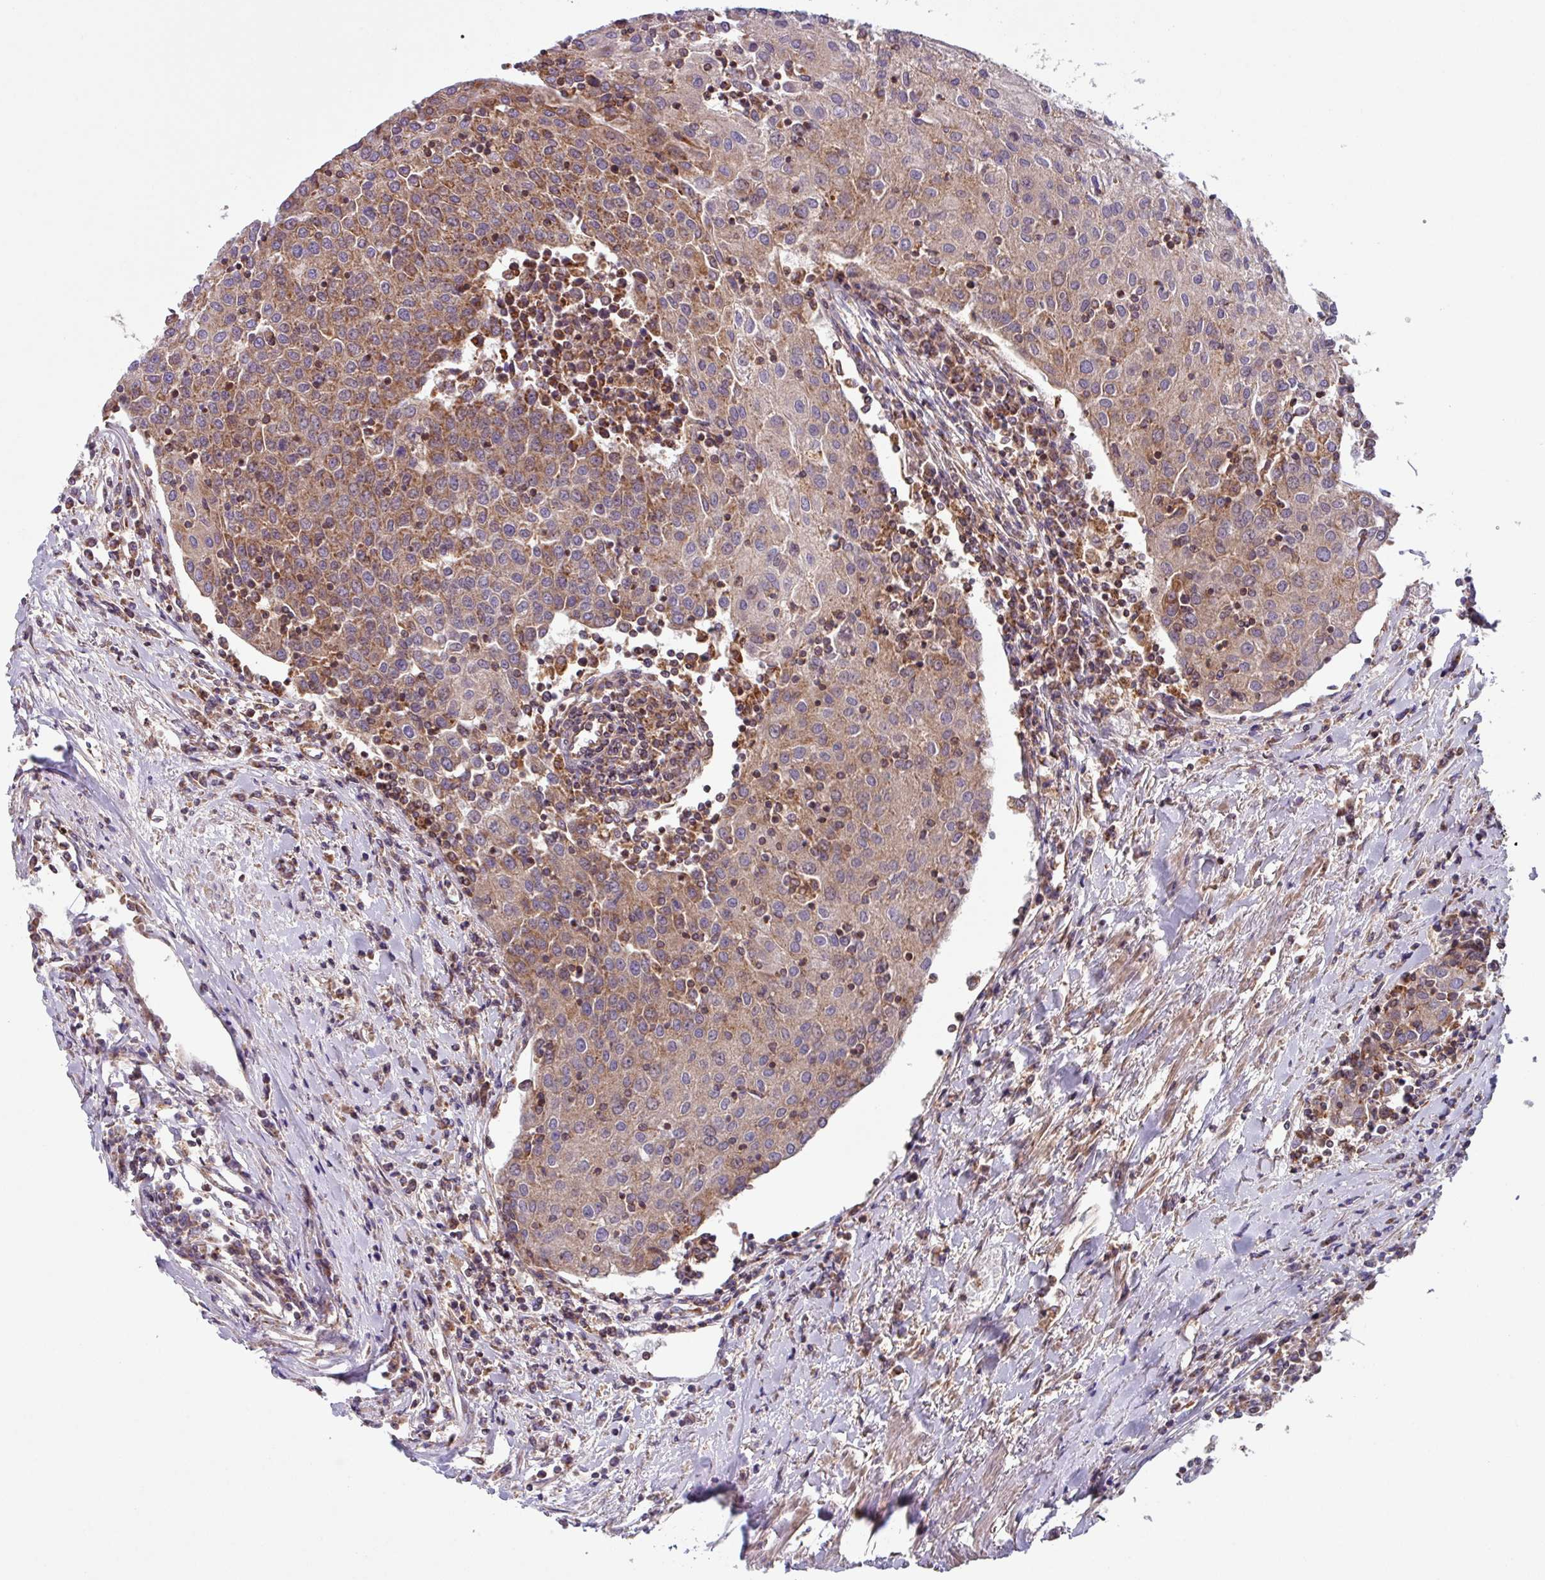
{"staining": {"intensity": "moderate", "quantity": ">75%", "location": "cytoplasmic/membranous"}, "tissue": "urothelial cancer", "cell_type": "Tumor cells", "image_type": "cancer", "snomed": [{"axis": "morphology", "description": "Urothelial carcinoma, High grade"}, {"axis": "topography", "description": "Urinary bladder"}], "caption": "A micrograph of urothelial cancer stained for a protein exhibits moderate cytoplasmic/membranous brown staining in tumor cells.", "gene": "PLEKHD1", "patient": {"sex": "female", "age": 85}}